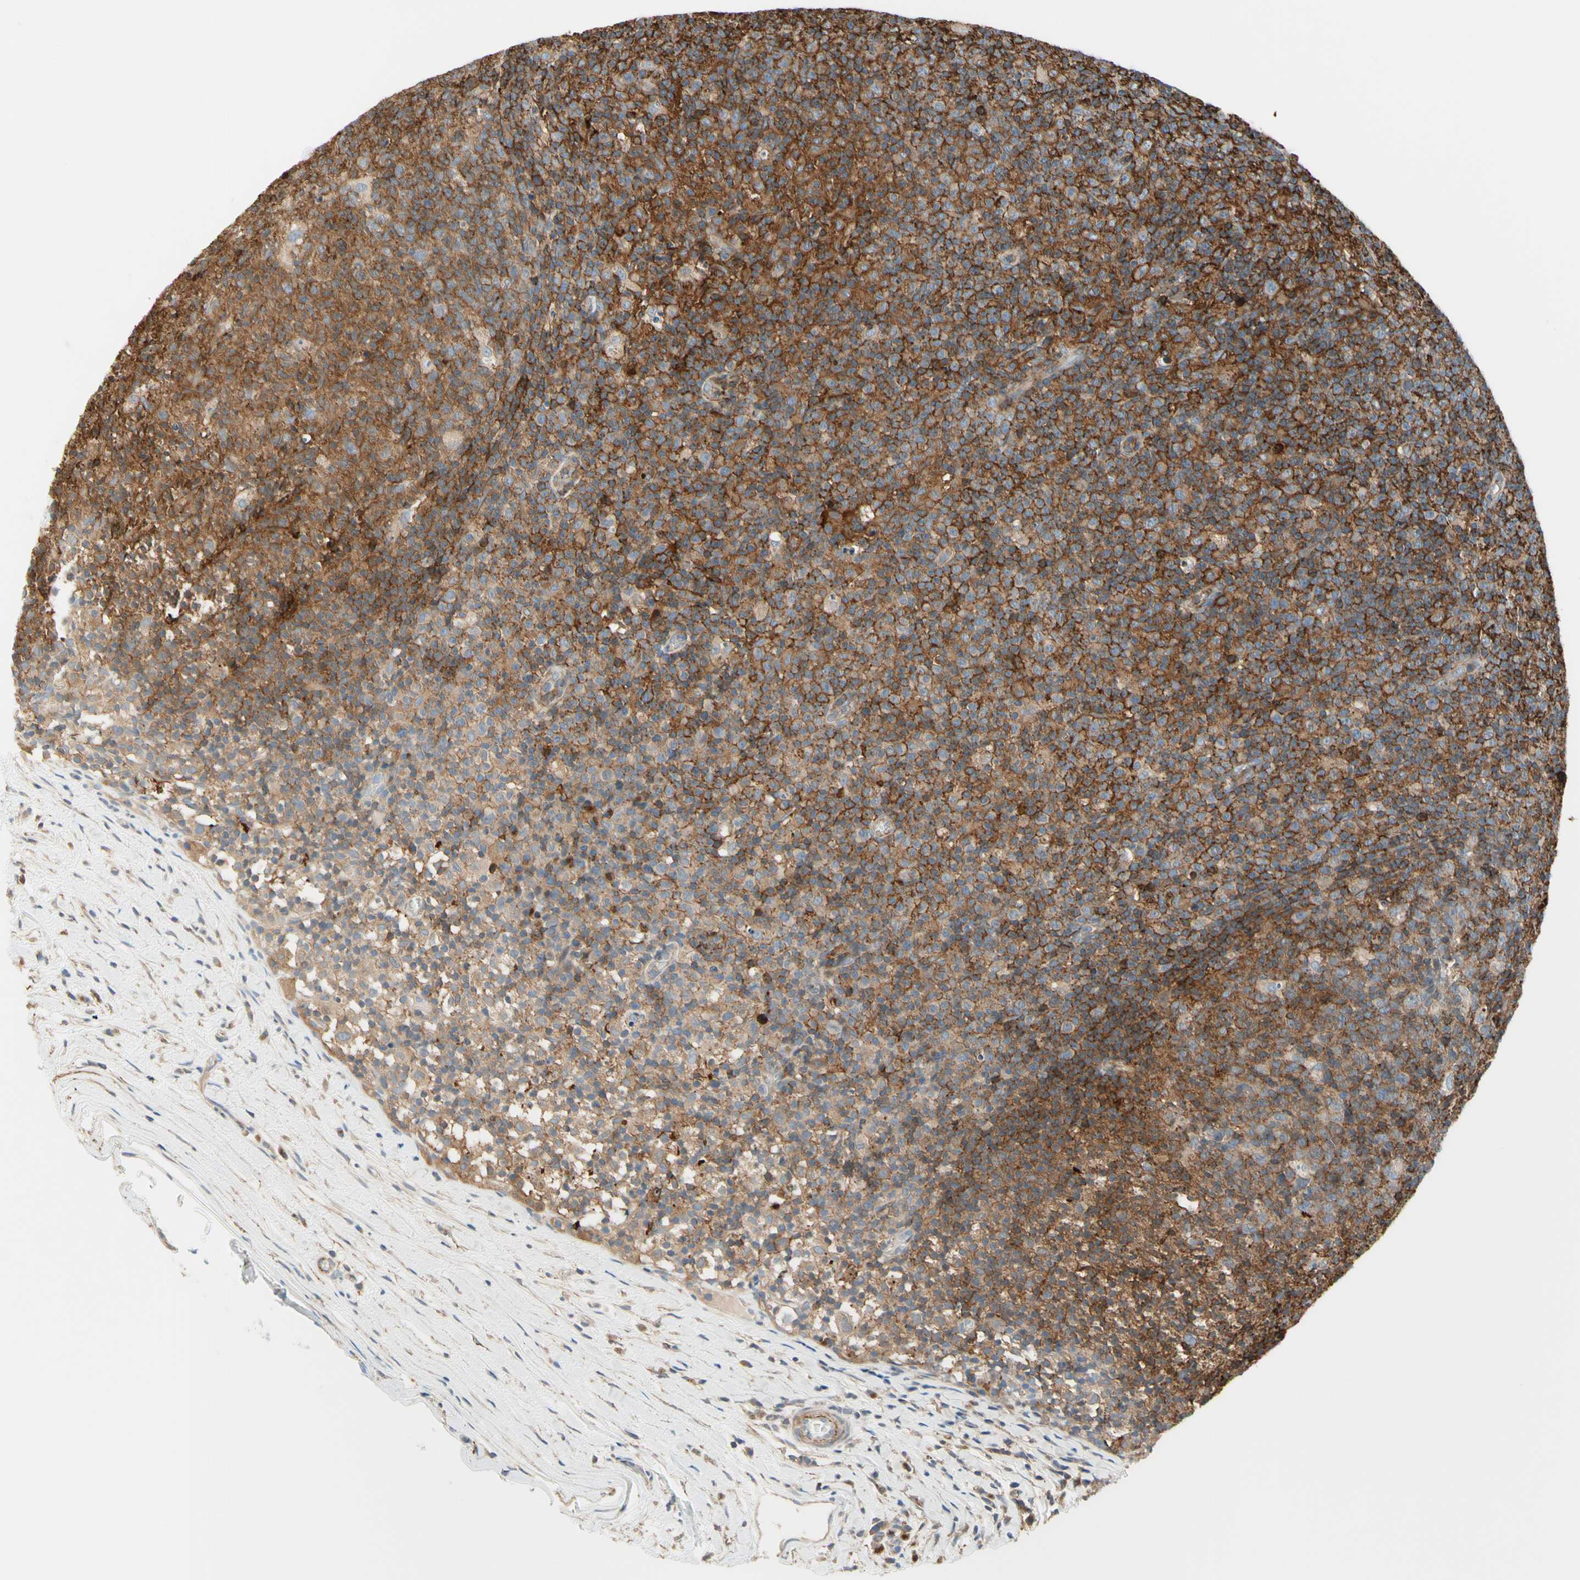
{"staining": {"intensity": "moderate", "quantity": ">75%", "location": "cytoplasmic/membranous"}, "tissue": "lymph node", "cell_type": "Germinal center cells", "image_type": "normal", "snomed": [{"axis": "morphology", "description": "Normal tissue, NOS"}, {"axis": "morphology", "description": "Inflammation, NOS"}, {"axis": "topography", "description": "Lymph node"}], "caption": "Germinal center cells display medium levels of moderate cytoplasmic/membranous expression in approximately >75% of cells in normal lymph node. The protein of interest is shown in brown color, while the nuclei are stained blue.", "gene": "SEMA4C", "patient": {"sex": "male", "age": 55}}